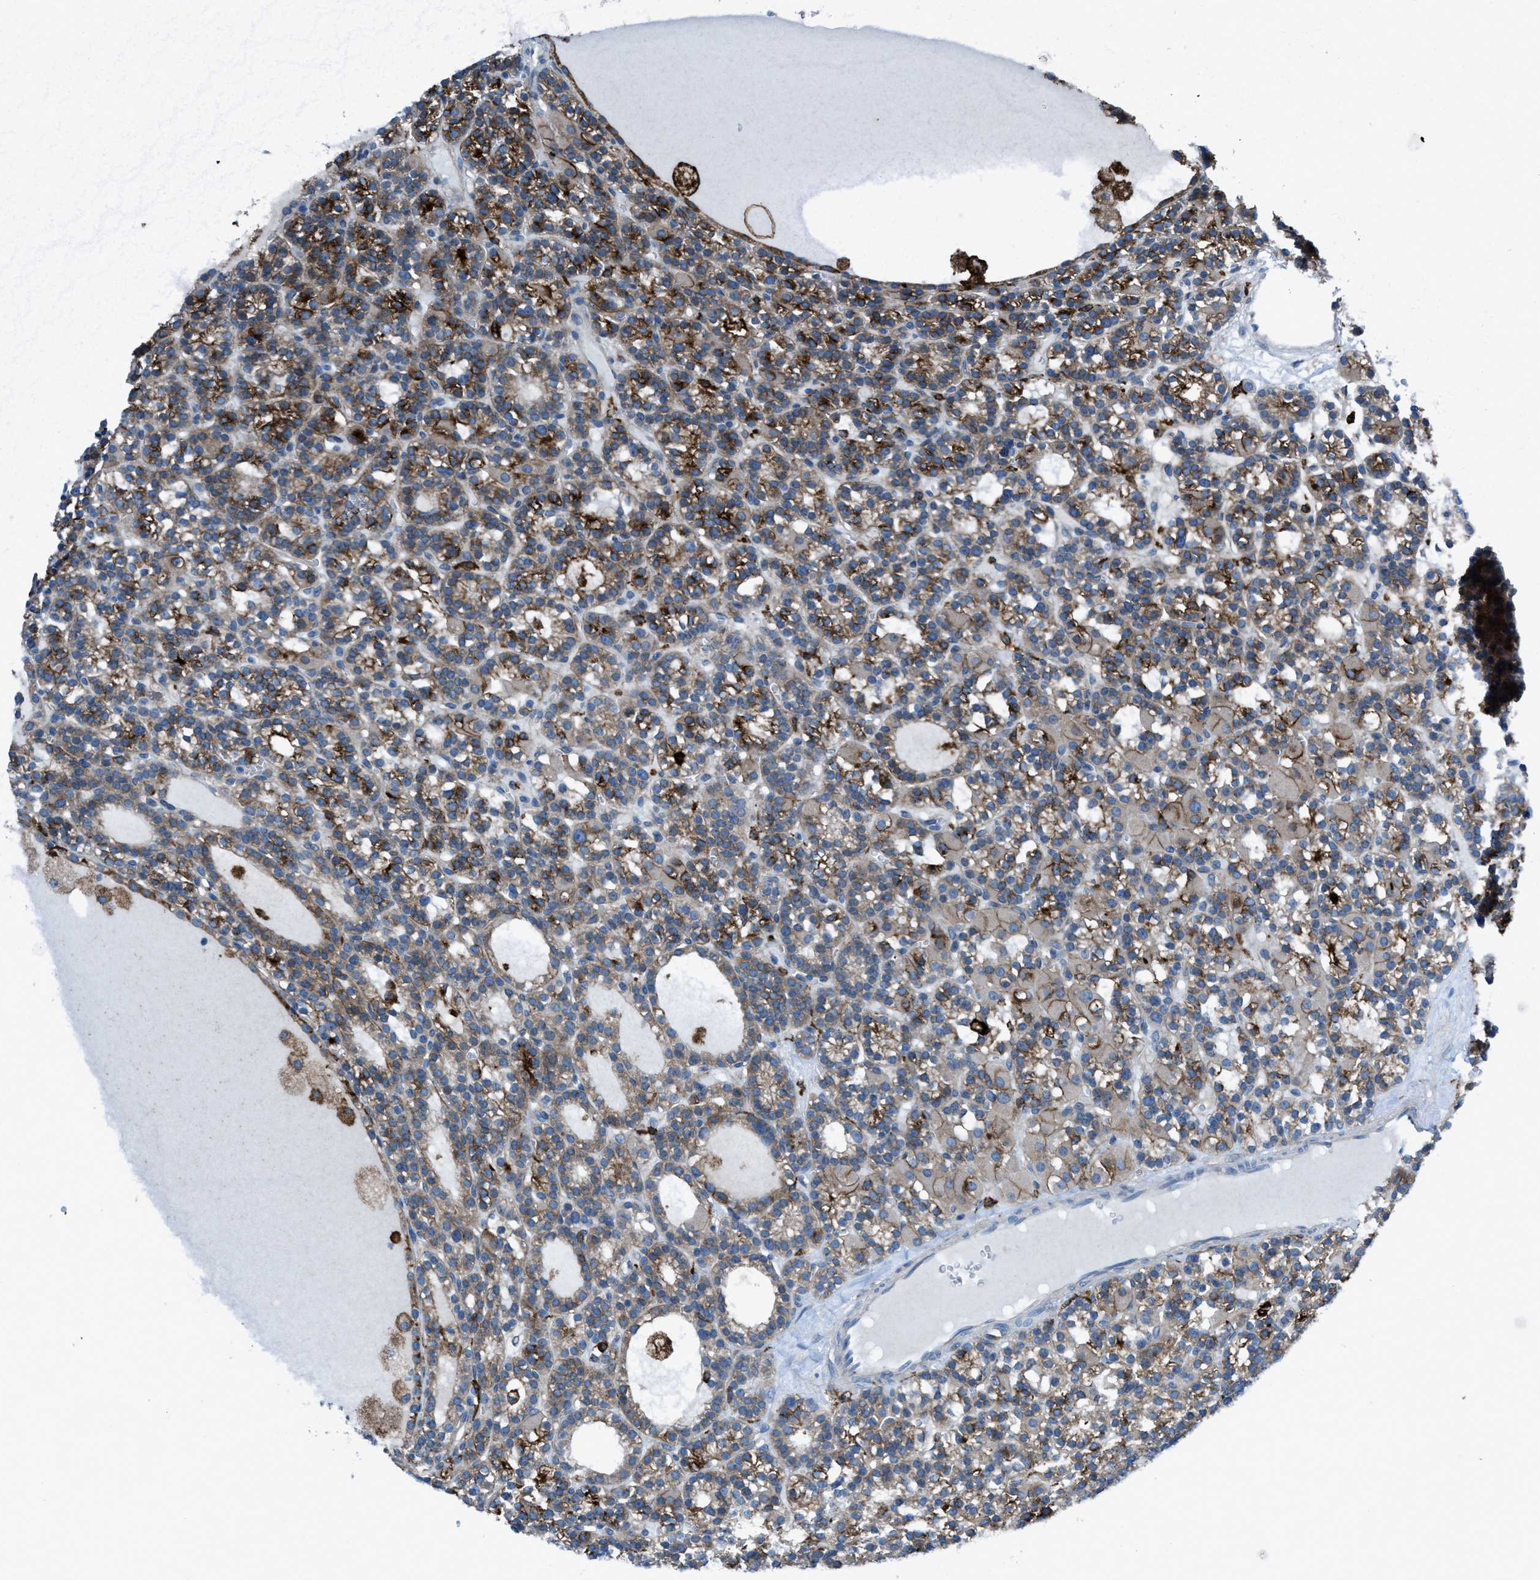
{"staining": {"intensity": "strong", "quantity": ">75%", "location": "cytoplasmic/membranous"}, "tissue": "parathyroid gland", "cell_type": "Glandular cells", "image_type": "normal", "snomed": [{"axis": "morphology", "description": "Normal tissue, NOS"}, {"axis": "morphology", "description": "Adenoma, NOS"}, {"axis": "topography", "description": "Parathyroid gland"}], "caption": "This photomicrograph demonstrates normal parathyroid gland stained with immunohistochemistry (IHC) to label a protein in brown. The cytoplasmic/membranous of glandular cells show strong positivity for the protein. Nuclei are counter-stained blue.", "gene": "EGFR", "patient": {"sex": "female", "age": 58}}